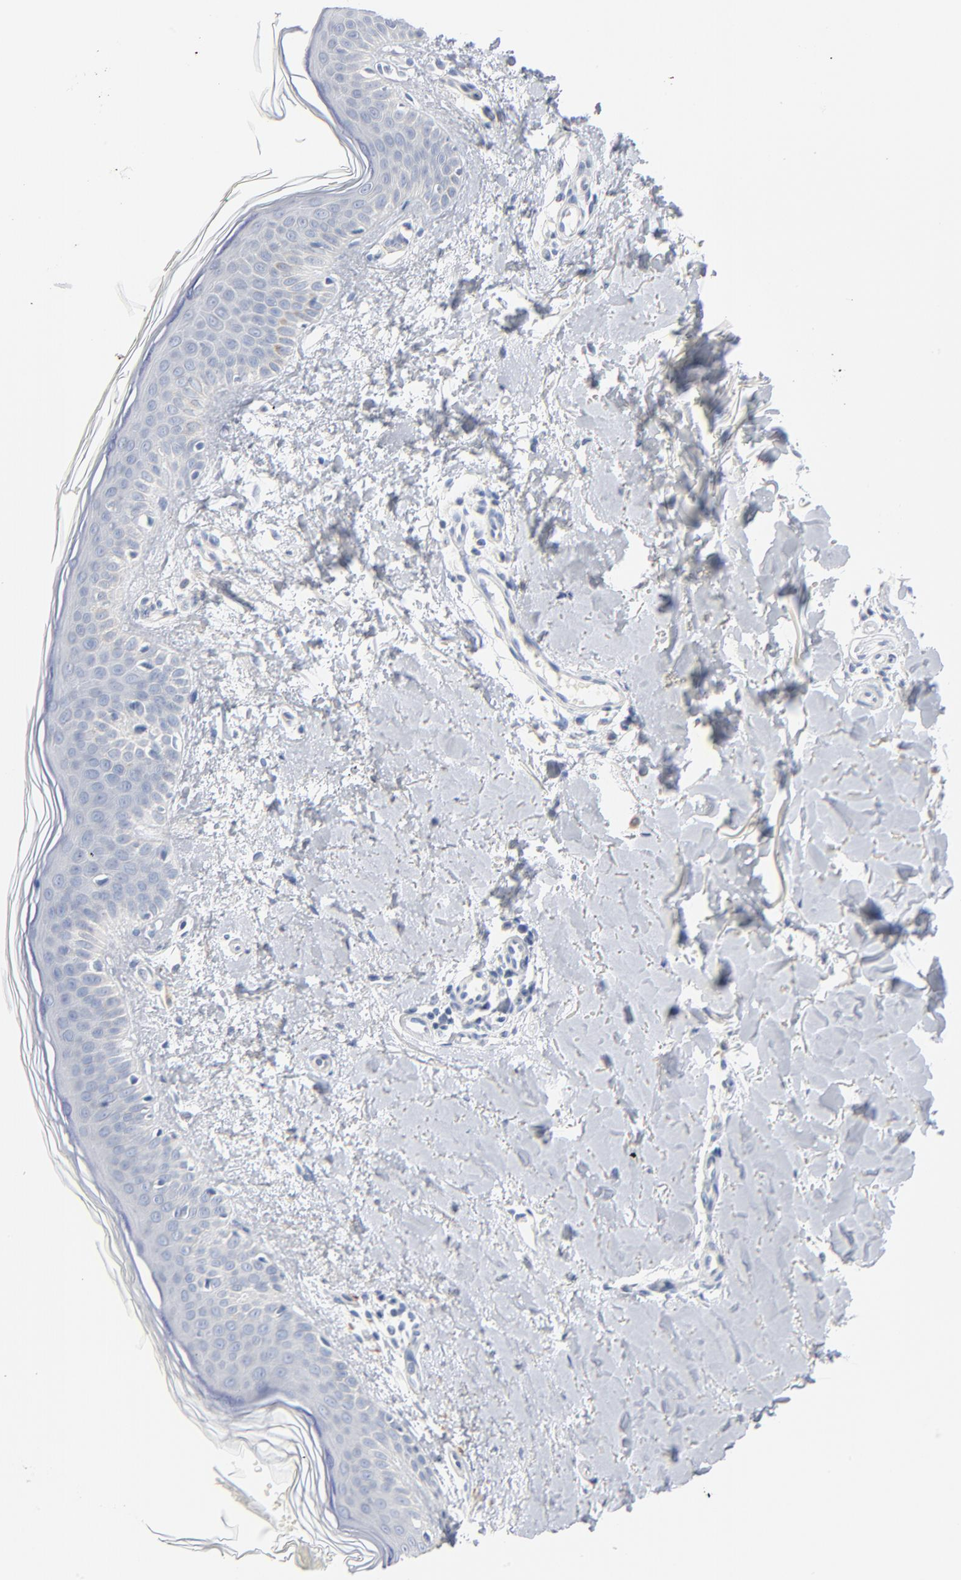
{"staining": {"intensity": "negative", "quantity": "none", "location": "none"}, "tissue": "skin", "cell_type": "Fibroblasts", "image_type": "normal", "snomed": [{"axis": "morphology", "description": "Normal tissue, NOS"}, {"axis": "topography", "description": "Skin"}], "caption": "High power microscopy micrograph of an immunohistochemistry (IHC) histopathology image of unremarkable skin, revealing no significant positivity in fibroblasts.", "gene": "GZMB", "patient": {"sex": "female", "age": 56}}